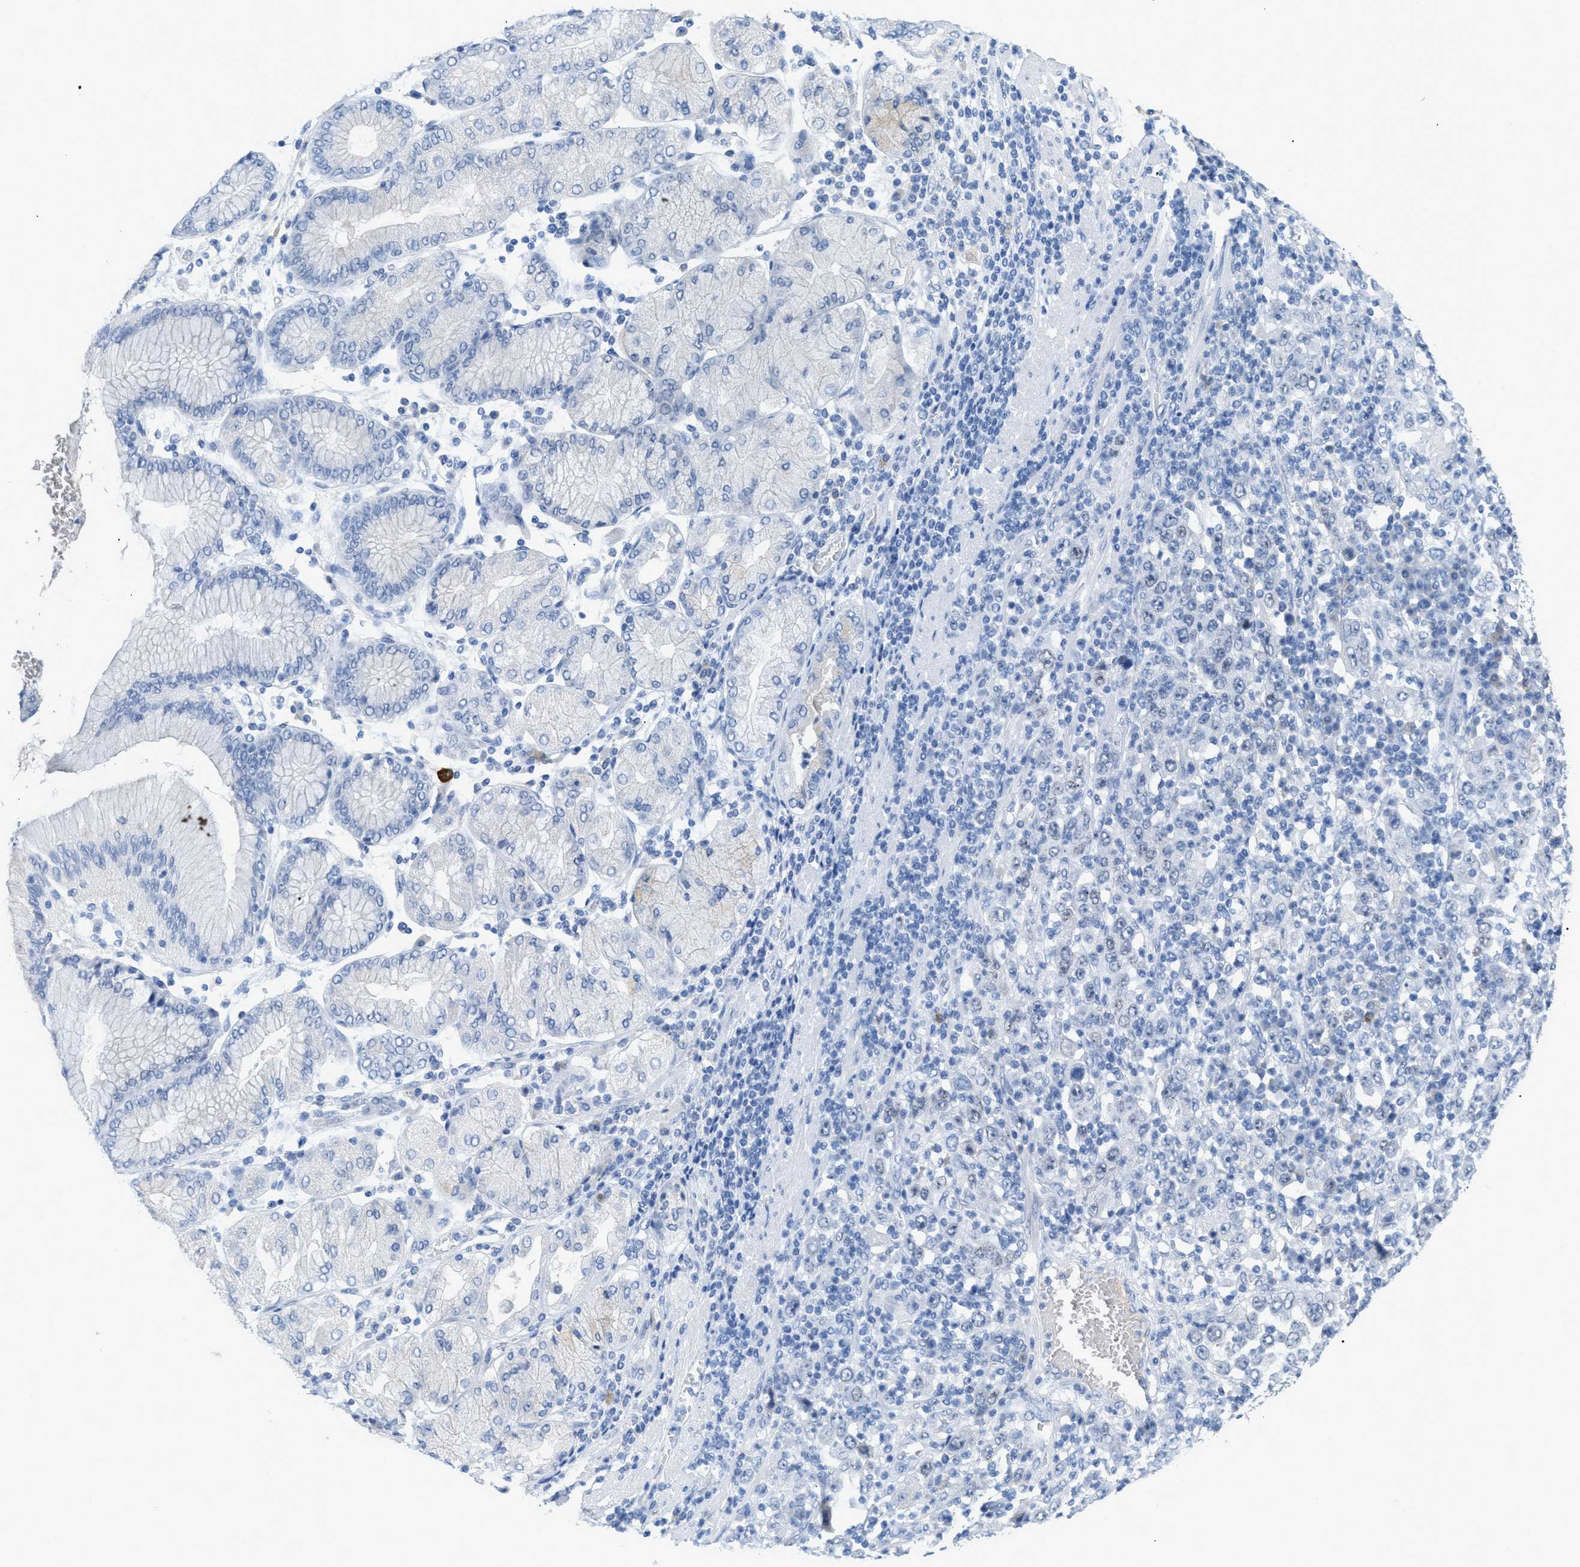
{"staining": {"intensity": "negative", "quantity": "none", "location": "none"}, "tissue": "stomach cancer", "cell_type": "Tumor cells", "image_type": "cancer", "snomed": [{"axis": "morphology", "description": "Normal tissue, NOS"}, {"axis": "morphology", "description": "Adenocarcinoma, NOS"}, {"axis": "topography", "description": "Stomach, upper"}, {"axis": "topography", "description": "Stomach"}], "caption": "A histopathology image of human stomach cancer (adenocarcinoma) is negative for staining in tumor cells.", "gene": "HSF2", "patient": {"sex": "male", "age": 59}}